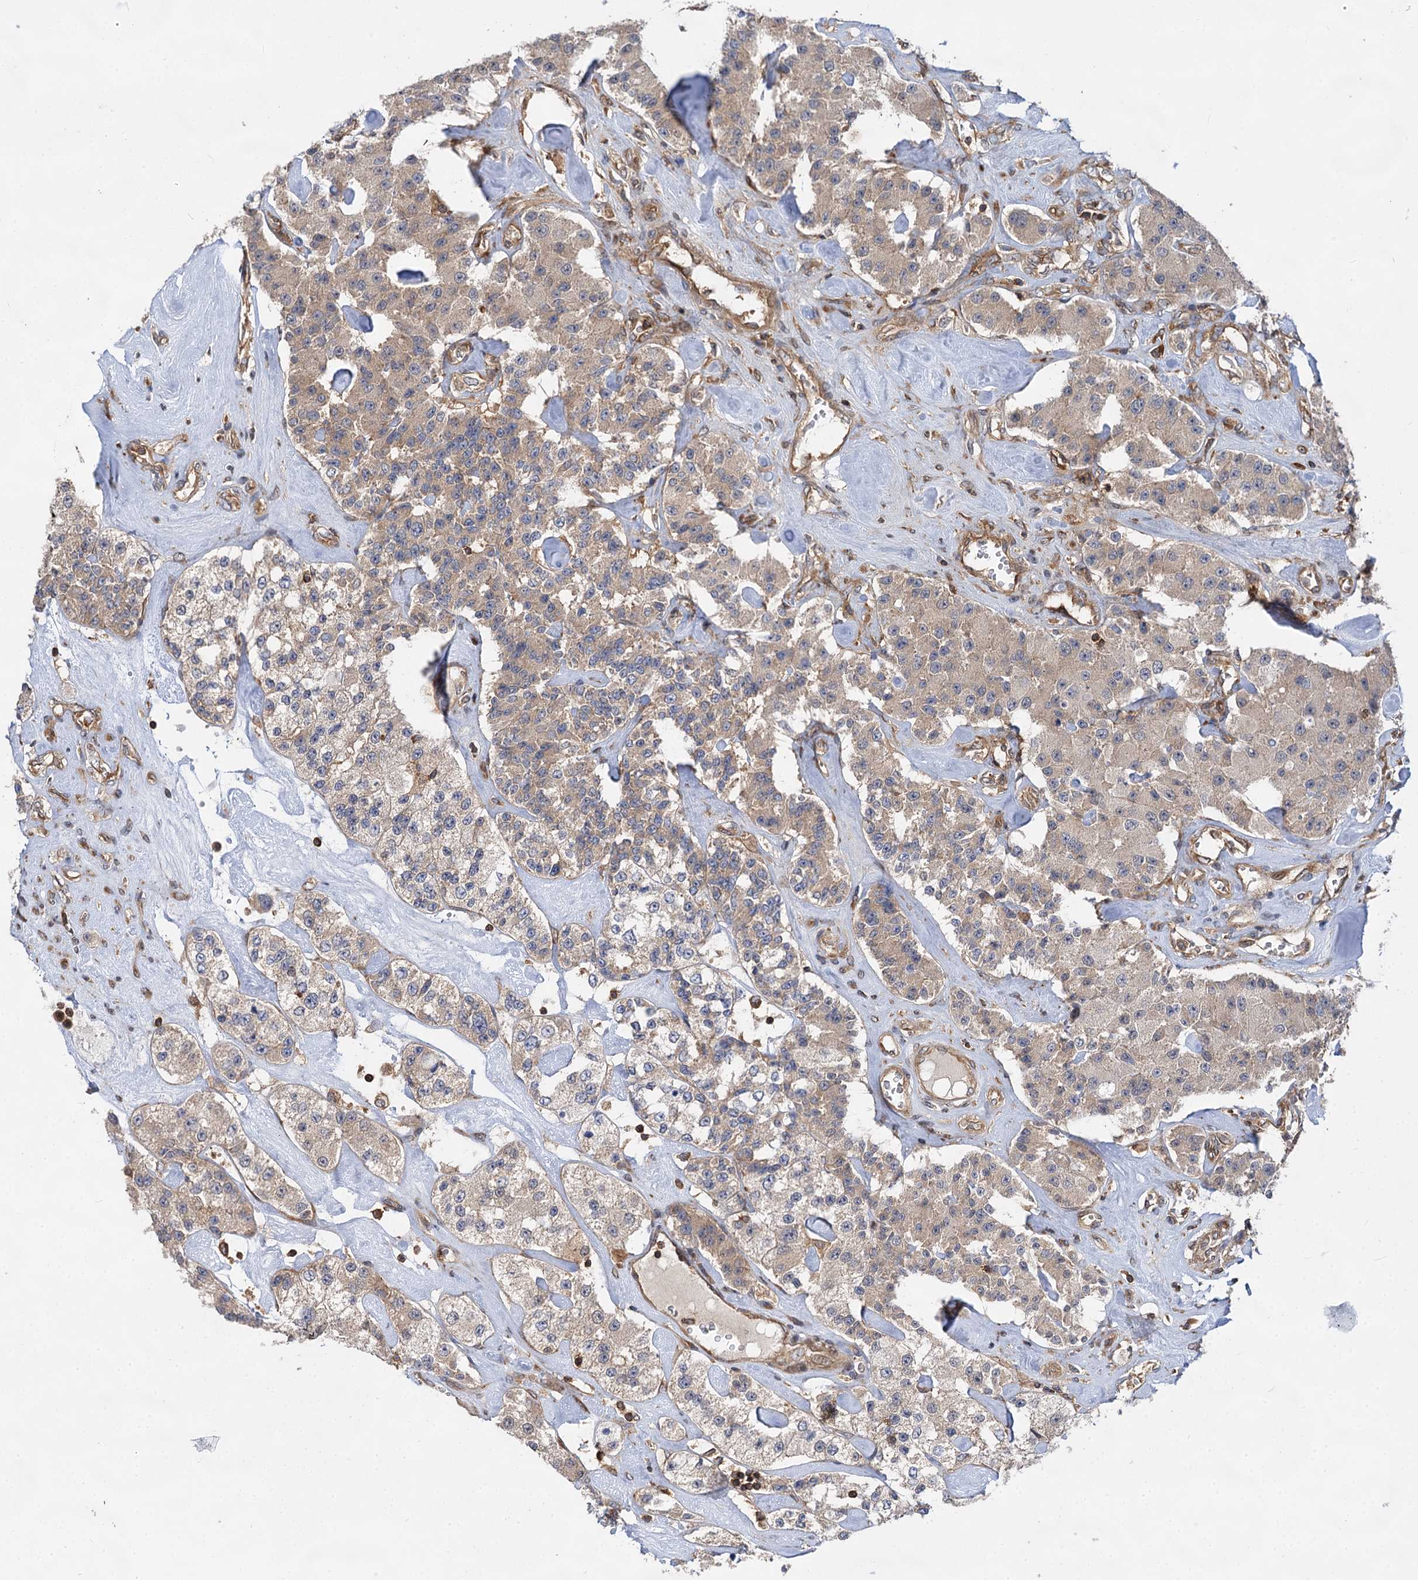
{"staining": {"intensity": "weak", "quantity": "<25%", "location": "cytoplasmic/membranous"}, "tissue": "carcinoid", "cell_type": "Tumor cells", "image_type": "cancer", "snomed": [{"axis": "morphology", "description": "Carcinoid, malignant, NOS"}, {"axis": "topography", "description": "Pancreas"}], "caption": "This is an IHC micrograph of malignant carcinoid. There is no expression in tumor cells.", "gene": "PACS1", "patient": {"sex": "male", "age": 41}}